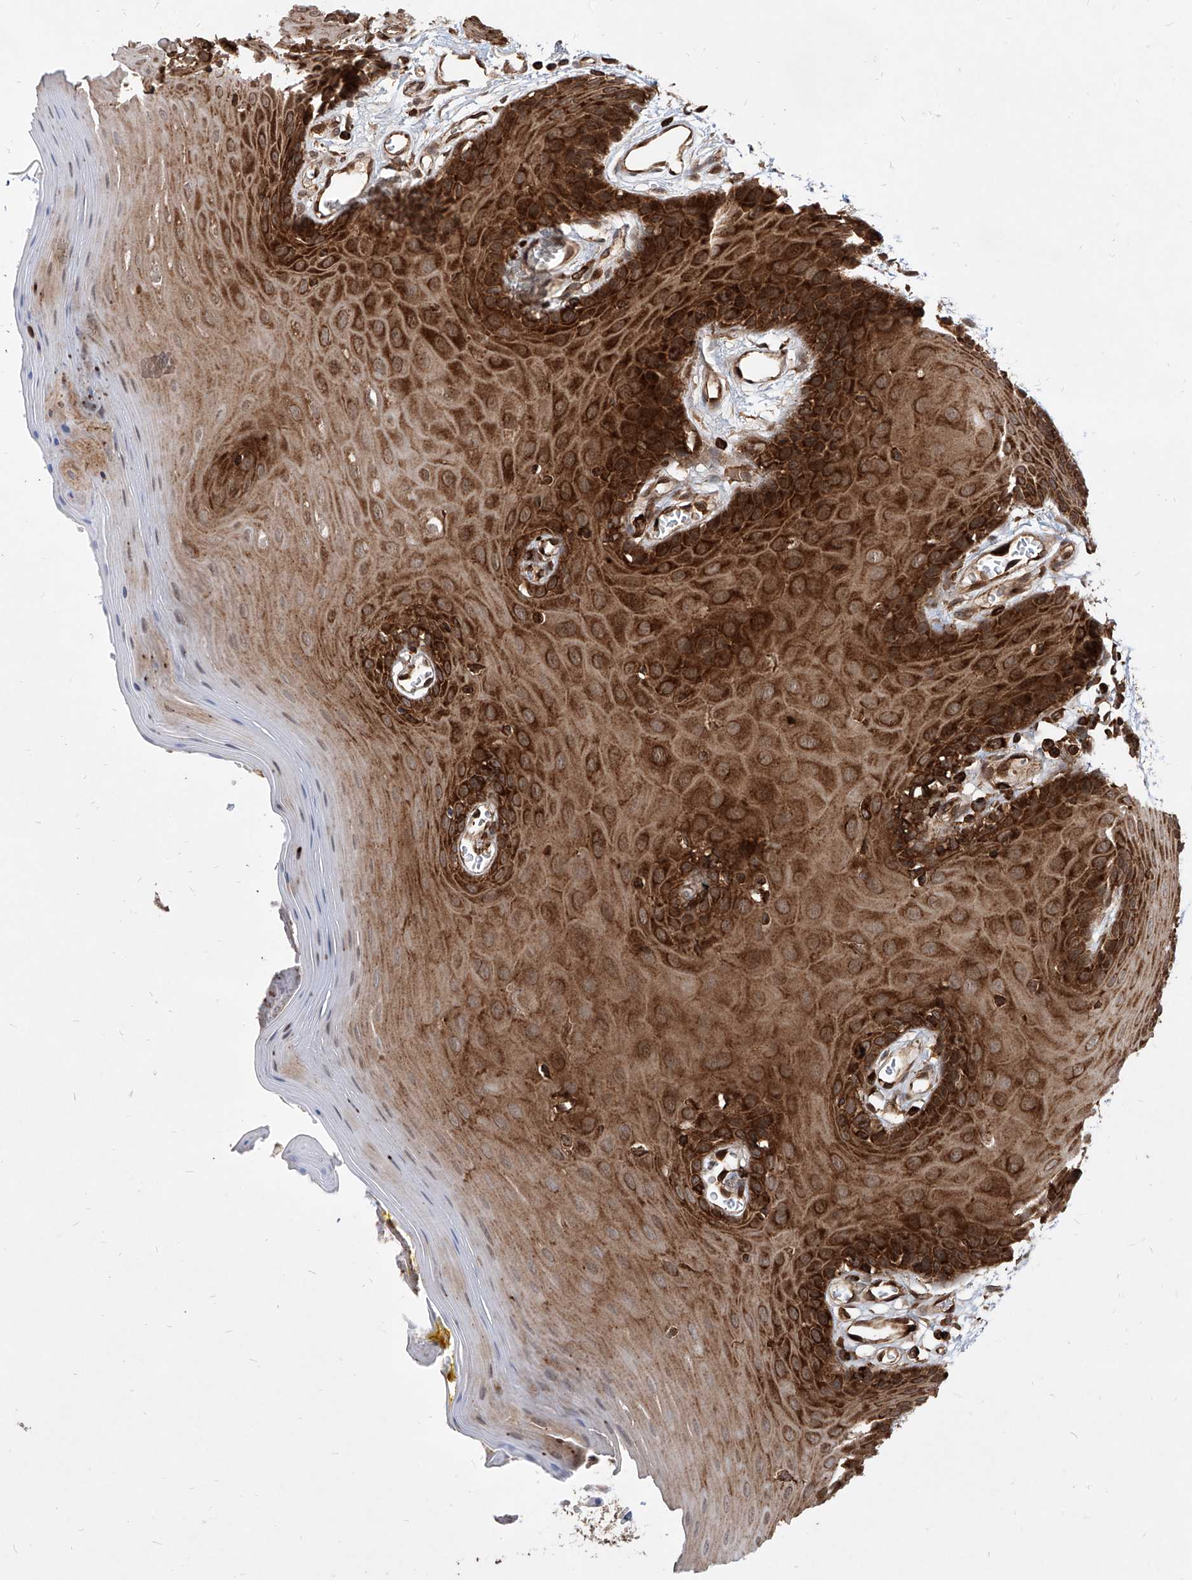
{"staining": {"intensity": "strong", "quantity": ">75%", "location": "cytoplasmic/membranous"}, "tissue": "oral mucosa", "cell_type": "Squamous epithelial cells", "image_type": "normal", "snomed": [{"axis": "morphology", "description": "Normal tissue, NOS"}, {"axis": "morphology", "description": "Squamous cell carcinoma, NOS"}, {"axis": "topography", "description": "Skeletal muscle"}, {"axis": "topography", "description": "Oral tissue"}, {"axis": "topography", "description": "Salivary gland"}, {"axis": "topography", "description": "Head-Neck"}], "caption": "IHC photomicrograph of unremarkable oral mucosa: oral mucosa stained using IHC demonstrates high levels of strong protein expression localized specifically in the cytoplasmic/membranous of squamous epithelial cells, appearing as a cytoplasmic/membranous brown color.", "gene": "MAGED2", "patient": {"sex": "male", "age": 54}}